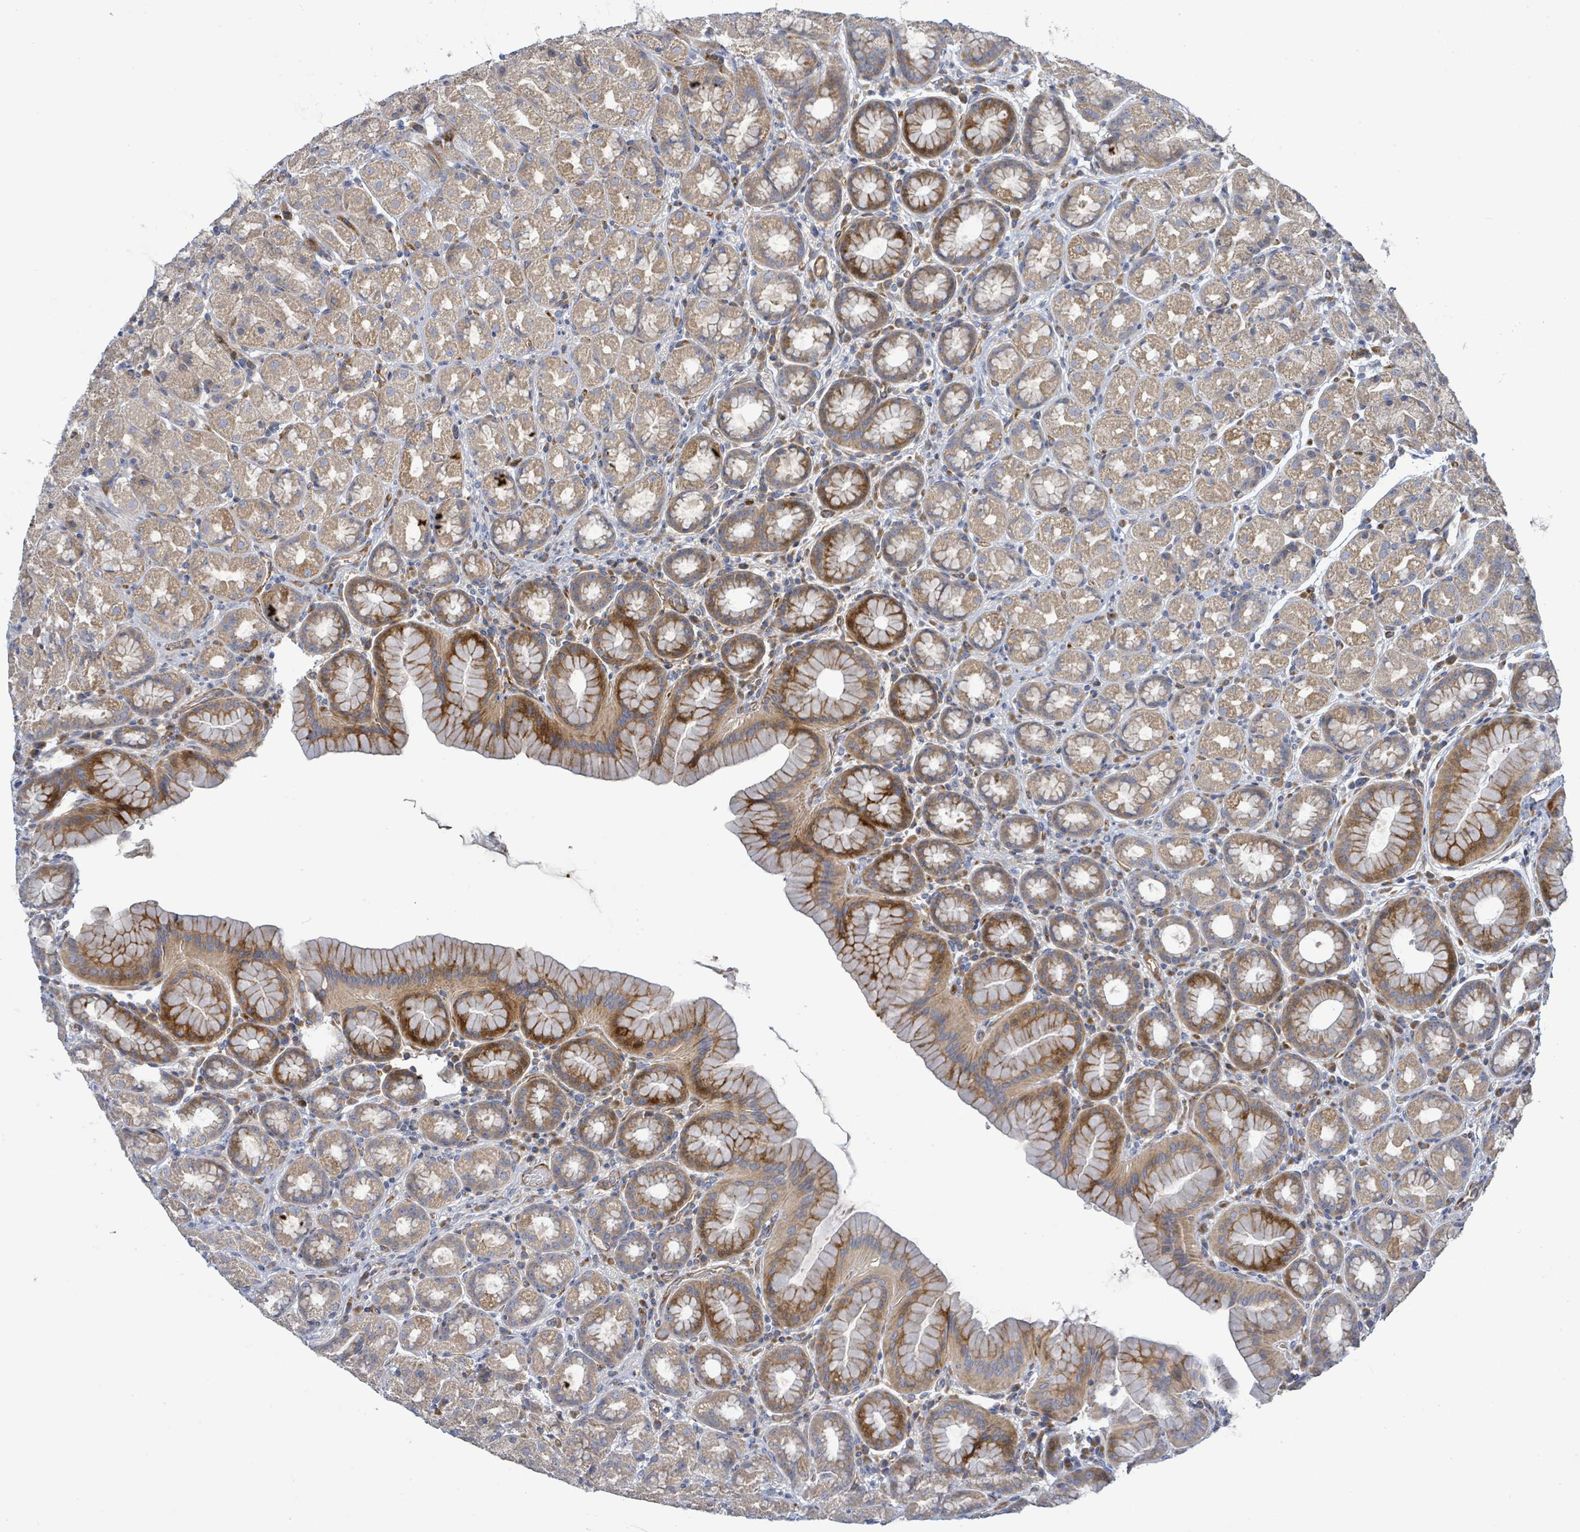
{"staining": {"intensity": "strong", "quantity": "25%-75%", "location": "cytoplasmic/membranous,nuclear"}, "tissue": "stomach", "cell_type": "Glandular cells", "image_type": "normal", "snomed": [{"axis": "morphology", "description": "Normal tissue, NOS"}, {"axis": "topography", "description": "Stomach, upper"}, {"axis": "topography", "description": "Stomach"}], "caption": "Glandular cells exhibit strong cytoplasmic/membranous,nuclear expression in approximately 25%-75% of cells in benign stomach.", "gene": "CFAP210", "patient": {"sex": "male", "age": 68}}